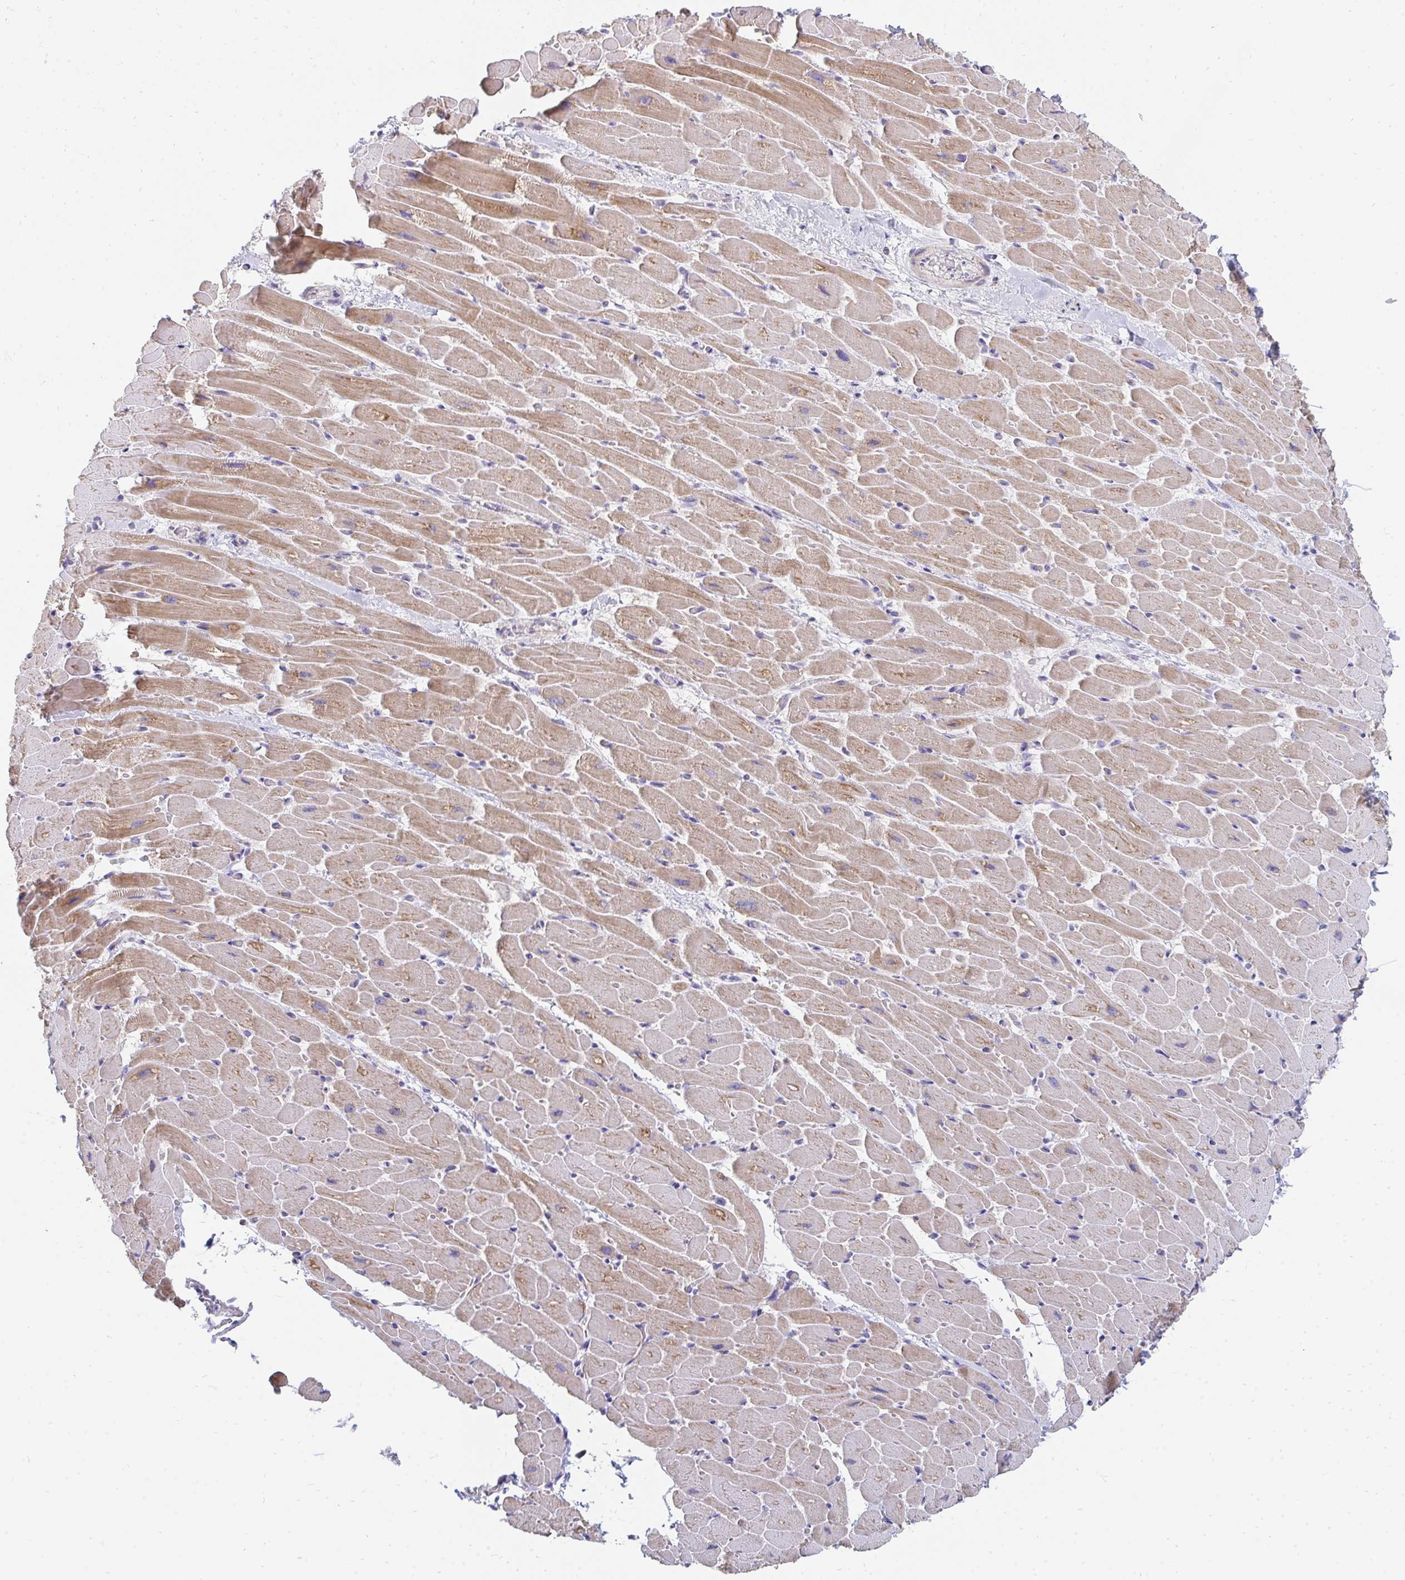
{"staining": {"intensity": "moderate", "quantity": ">75%", "location": "cytoplasmic/membranous"}, "tissue": "heart muscle", "cell_type": "Cardiomyocytes", "image_type": "normal", "snomed": [{"axis": "morphology", "description": "Normal tissue, NOS"}, {"axis": "topography", "description": "Heart"}], "caption": "Immunohistochemical staining of unremarkable human heart muscle demonstrates moderate cytoplasmic/membranous protein expression in approximately >75% of cardiomyocytes. The protein of interest is stained brown, and the nuclei are stained in blue (DAB IHC with brightfield microscopy, high magnification).", "gene": "PC", "patient": {"sex": "male", "age": 37}}